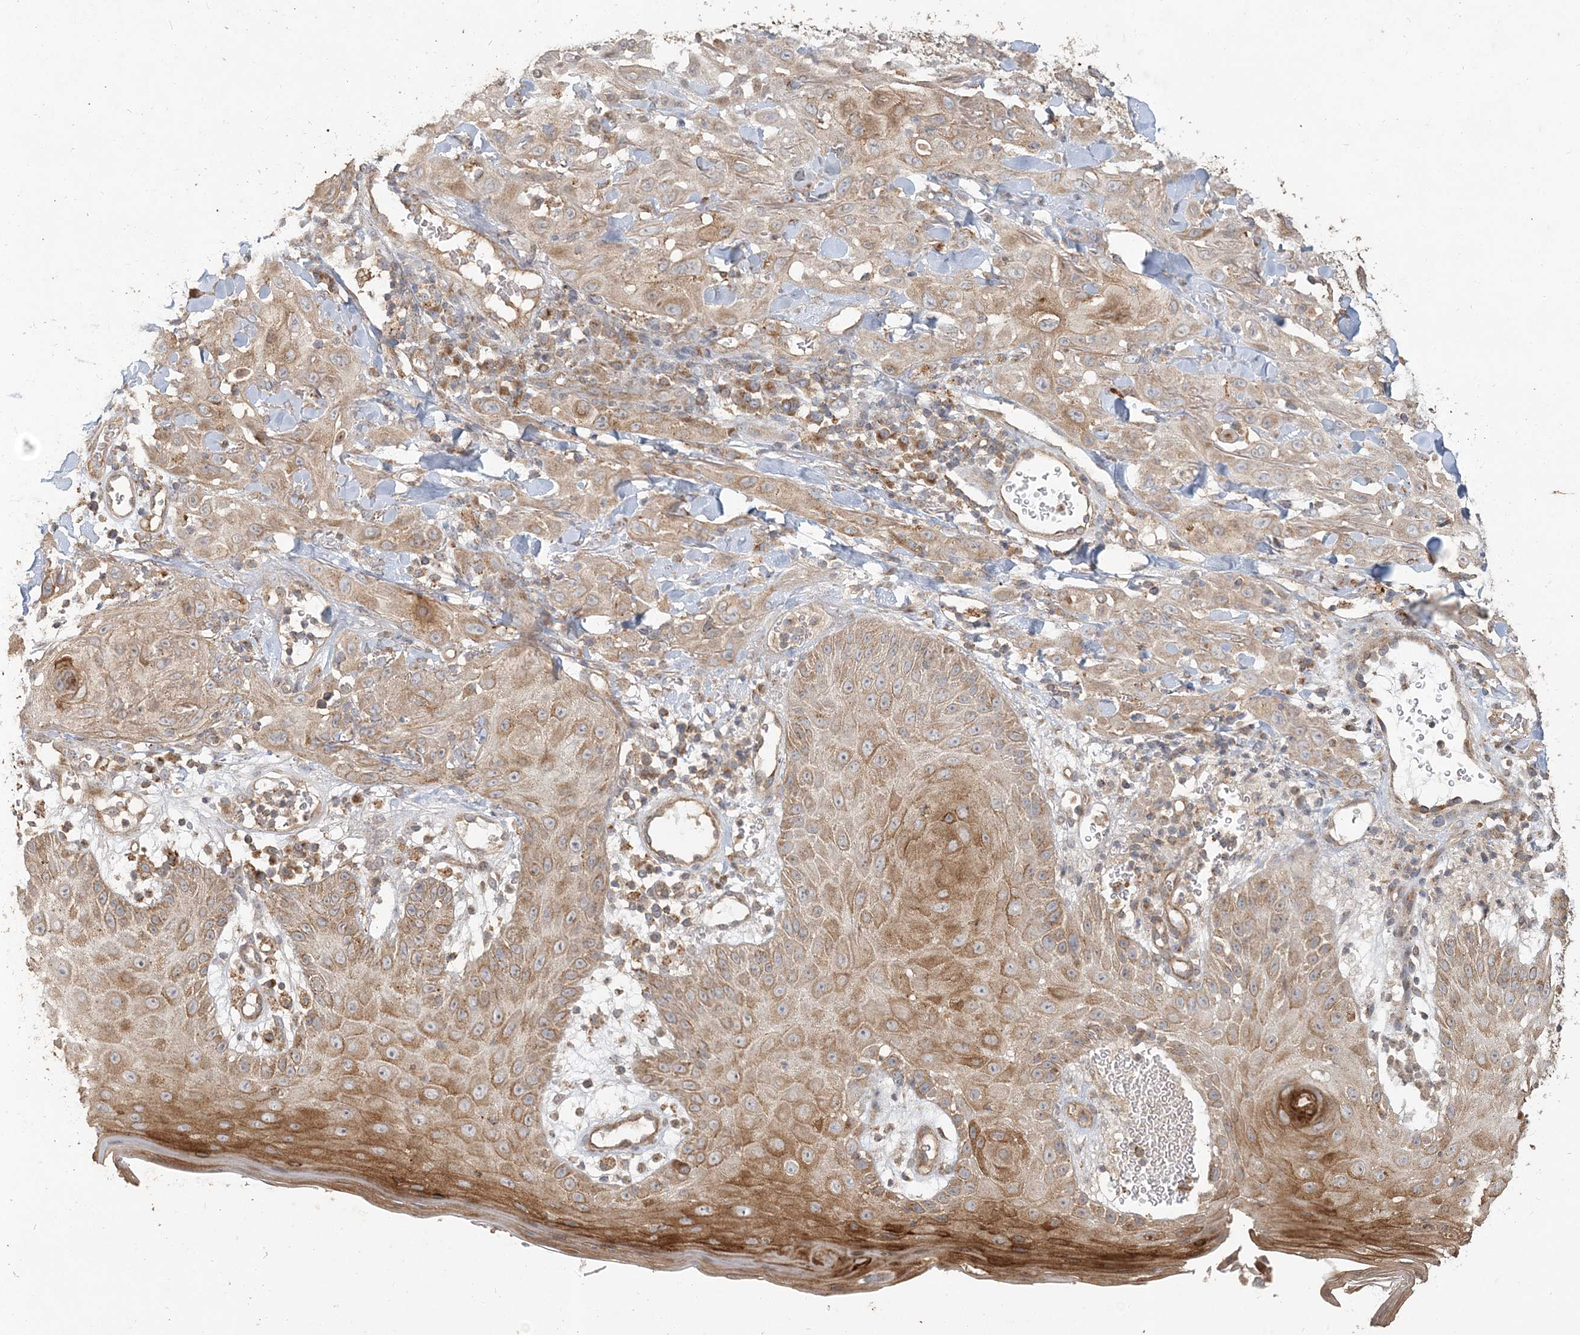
{"staining": {"intensity": "weak", "quantity": ">75%", "location": "cytoplasmic/membranous"}, "tissue": "skin cancer", "cell_type": "Tumor cells", "image_type": "cancer", "snomed": [{"axis": "morphology", "description": "Squamous cell carcinoma, NOS"}, {"axis": "topography", "description": "Skin"}], "caption": "Protein expression analysis of skin squamous cell carcinoma reveals weak cytoplasmic/membranous staining in approximately >75% of tumor cells.", "gene": "RAB14", "patient": {"sex": "male", "age": 24}}